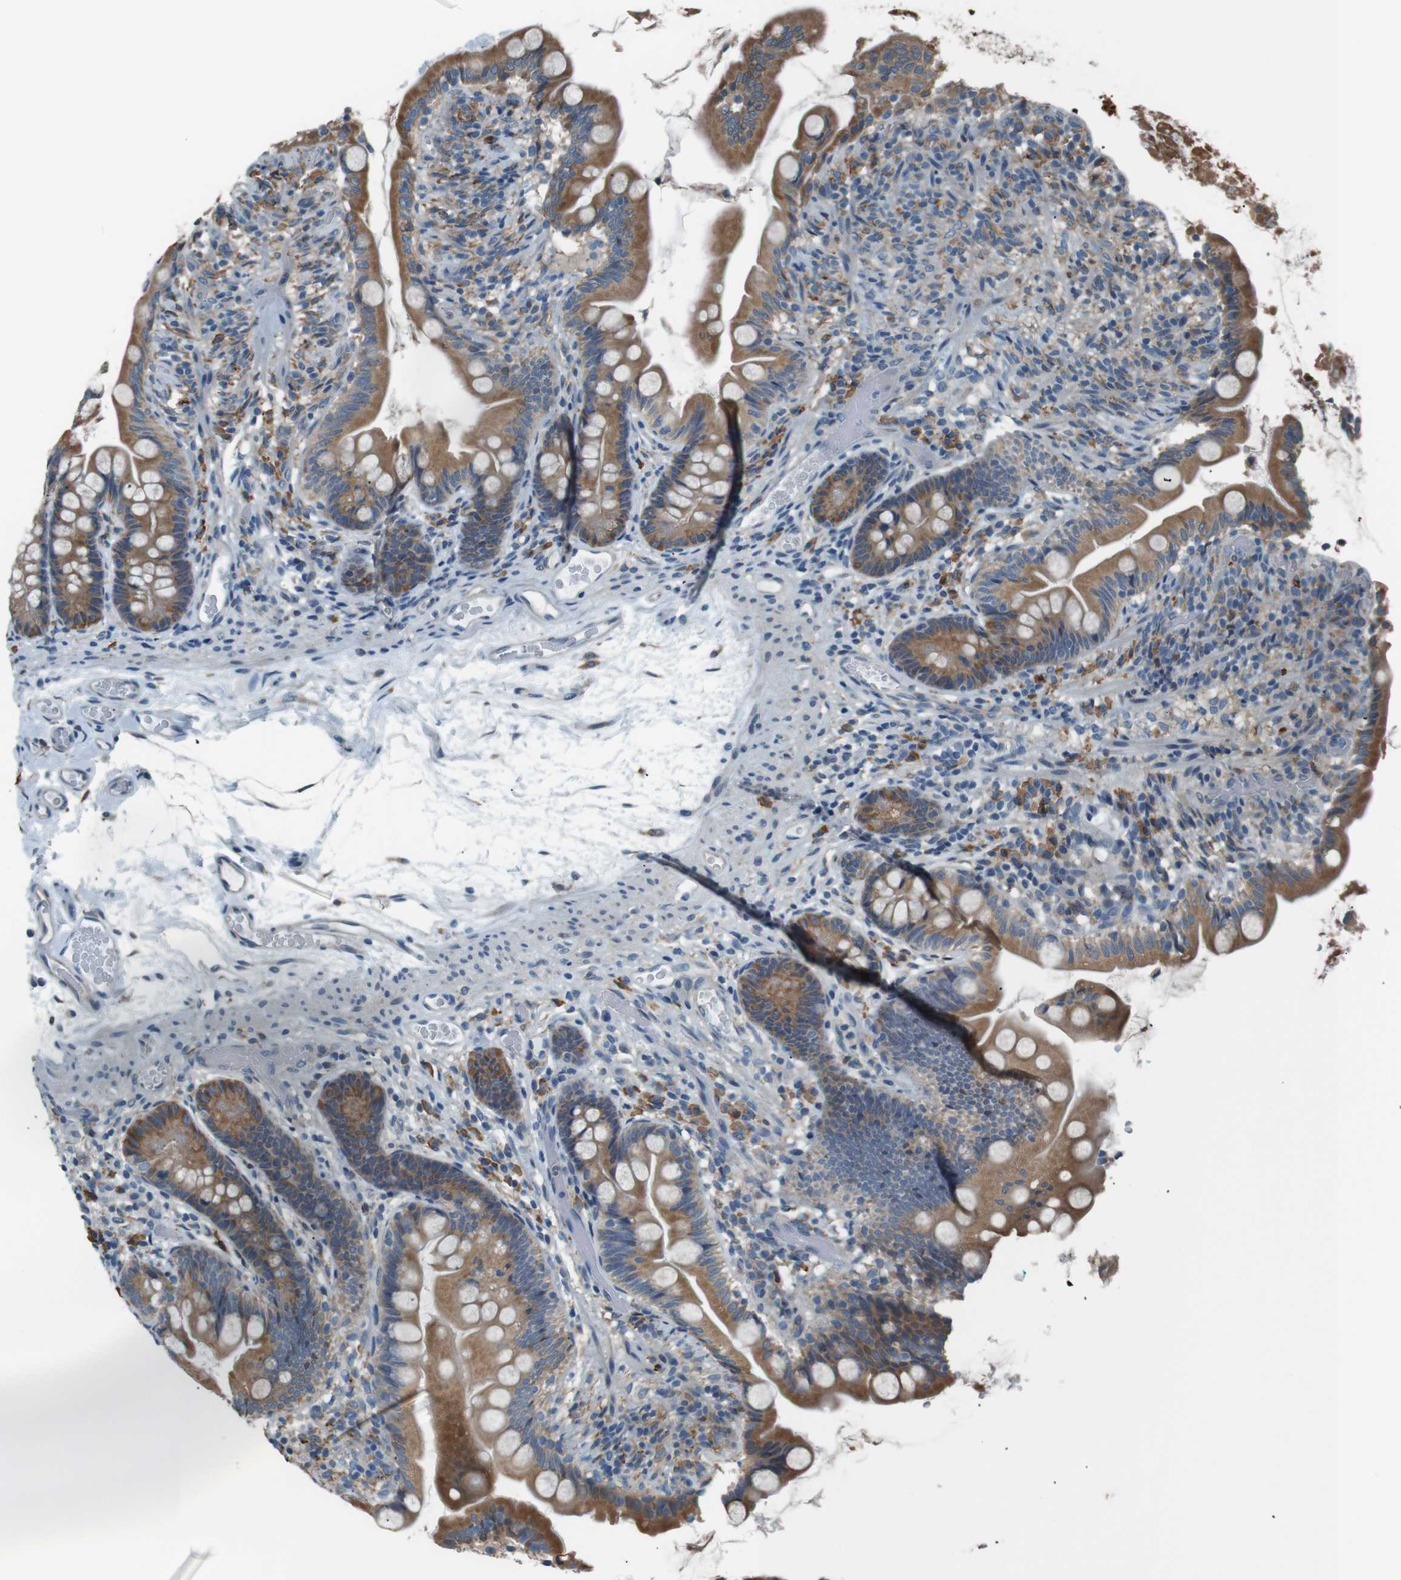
{"staining": {"intensity": "moderate", "quantity": ">75%", "location": "cytoplasmic/membranous"}, "tissue": "small intestine", "cell_type": "Glandular cells", "image_type": "normal", "snomed": [{"axis": "morphology", "description": "Normal tissue, NOS"}, {"axis": "topography", "description": "Small intestine"}], "caption": "Protein analysis of benign small intestine demonstrates moderate cytoplasmic/membranous expression in about >75% of glandular cells.", "gene": "SIGMAR1", "patient": {"sex": "female", "age": 56}}